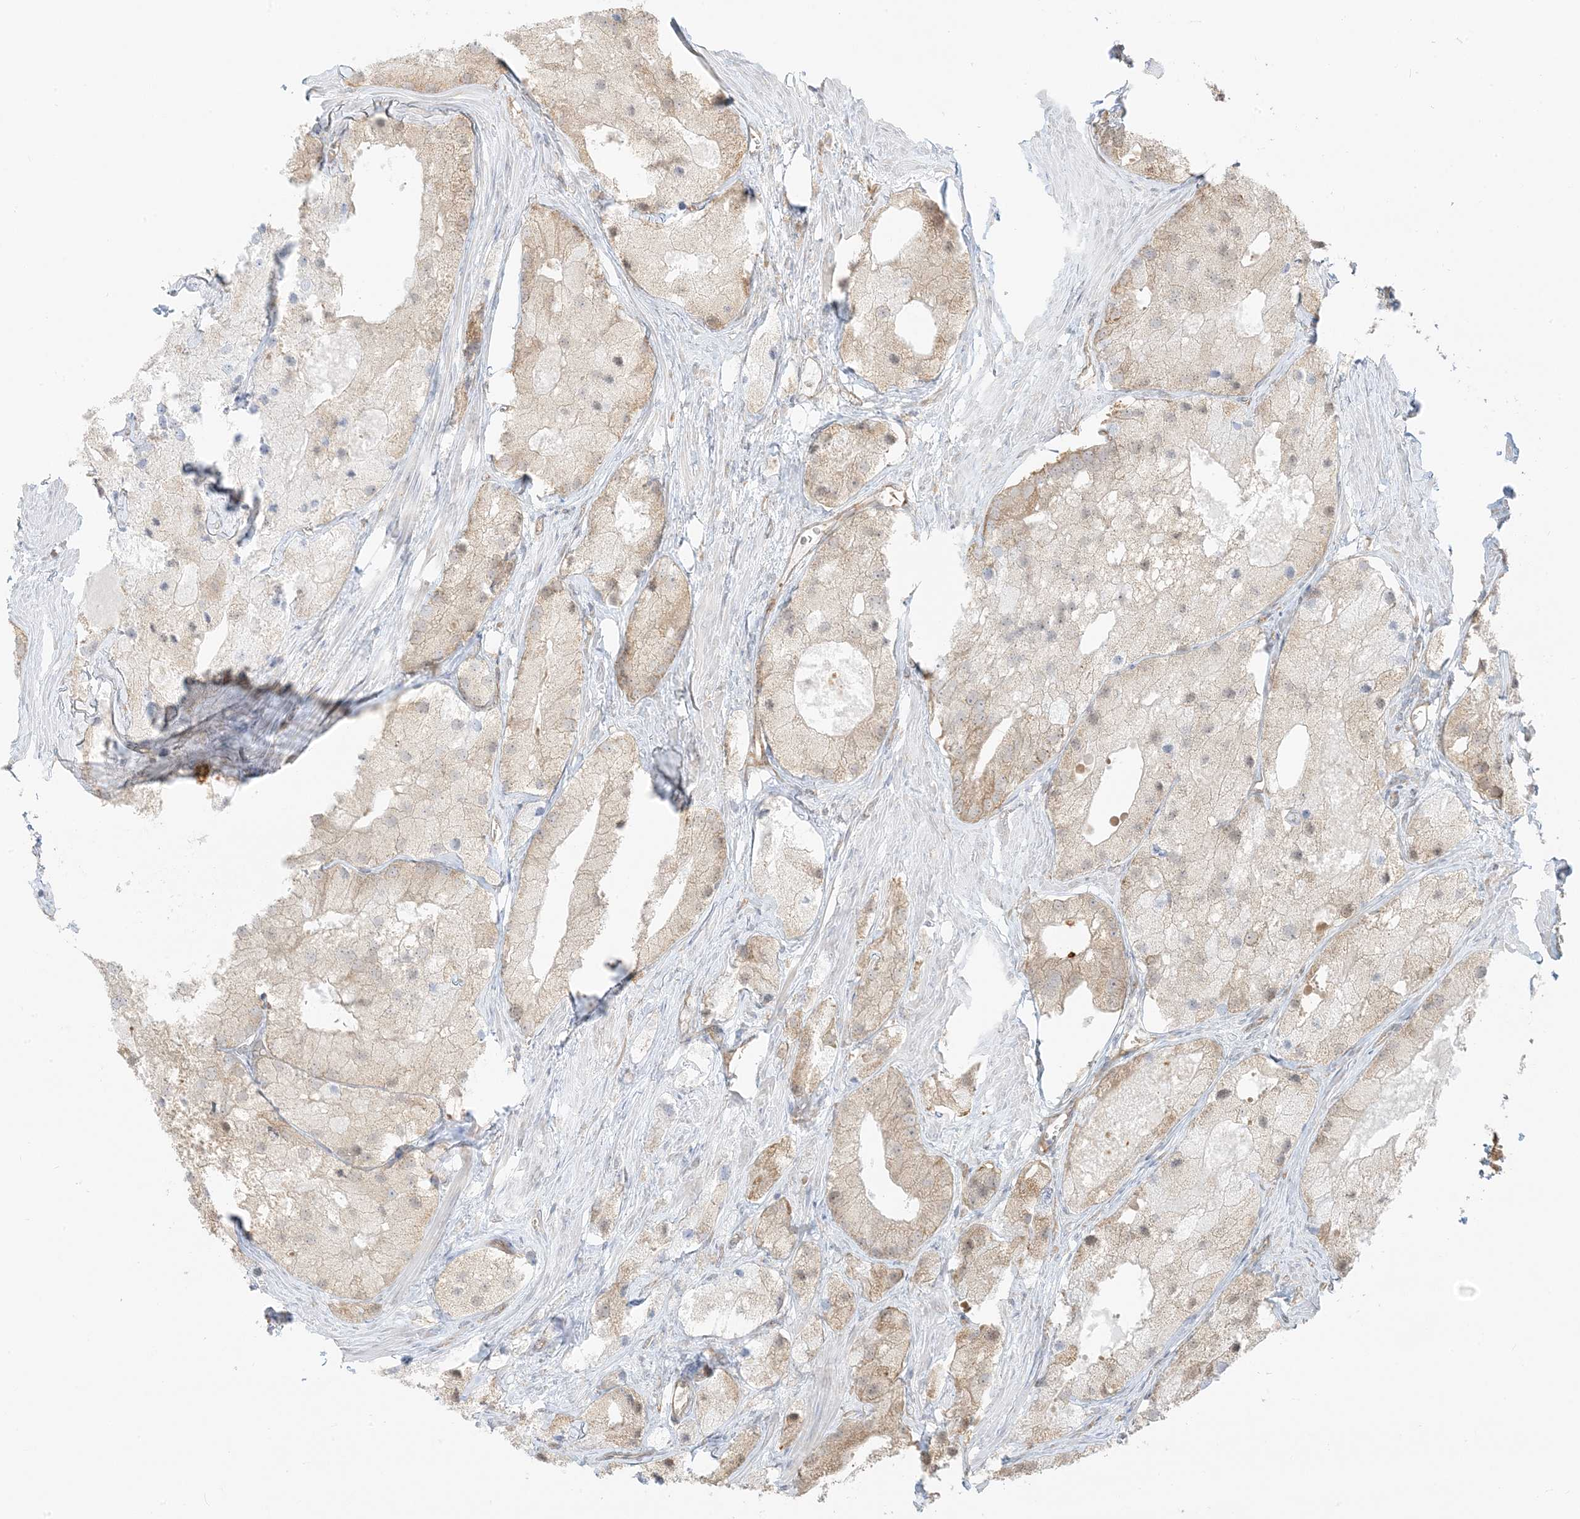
{"staining": {"intensity": "weak", "quantity": "<25%", "location": "cytoplasmic/membranous"}, "tissue": "prostate cancer", "cell_type": "Tumor cells", "image_type": "cancer", "snomed": [{"axis": "morphology", "description": "Adenocarcinoma, Low grade"}, {"axis": "topography", "description": "Prostate"}], "caption": "Immunohistochemistry (IHC) of human prostate cancer demonstrates no positivity in tumor cells.", "gene": "UBAP2L", "patient": {"sex": "male", "age": 69}}